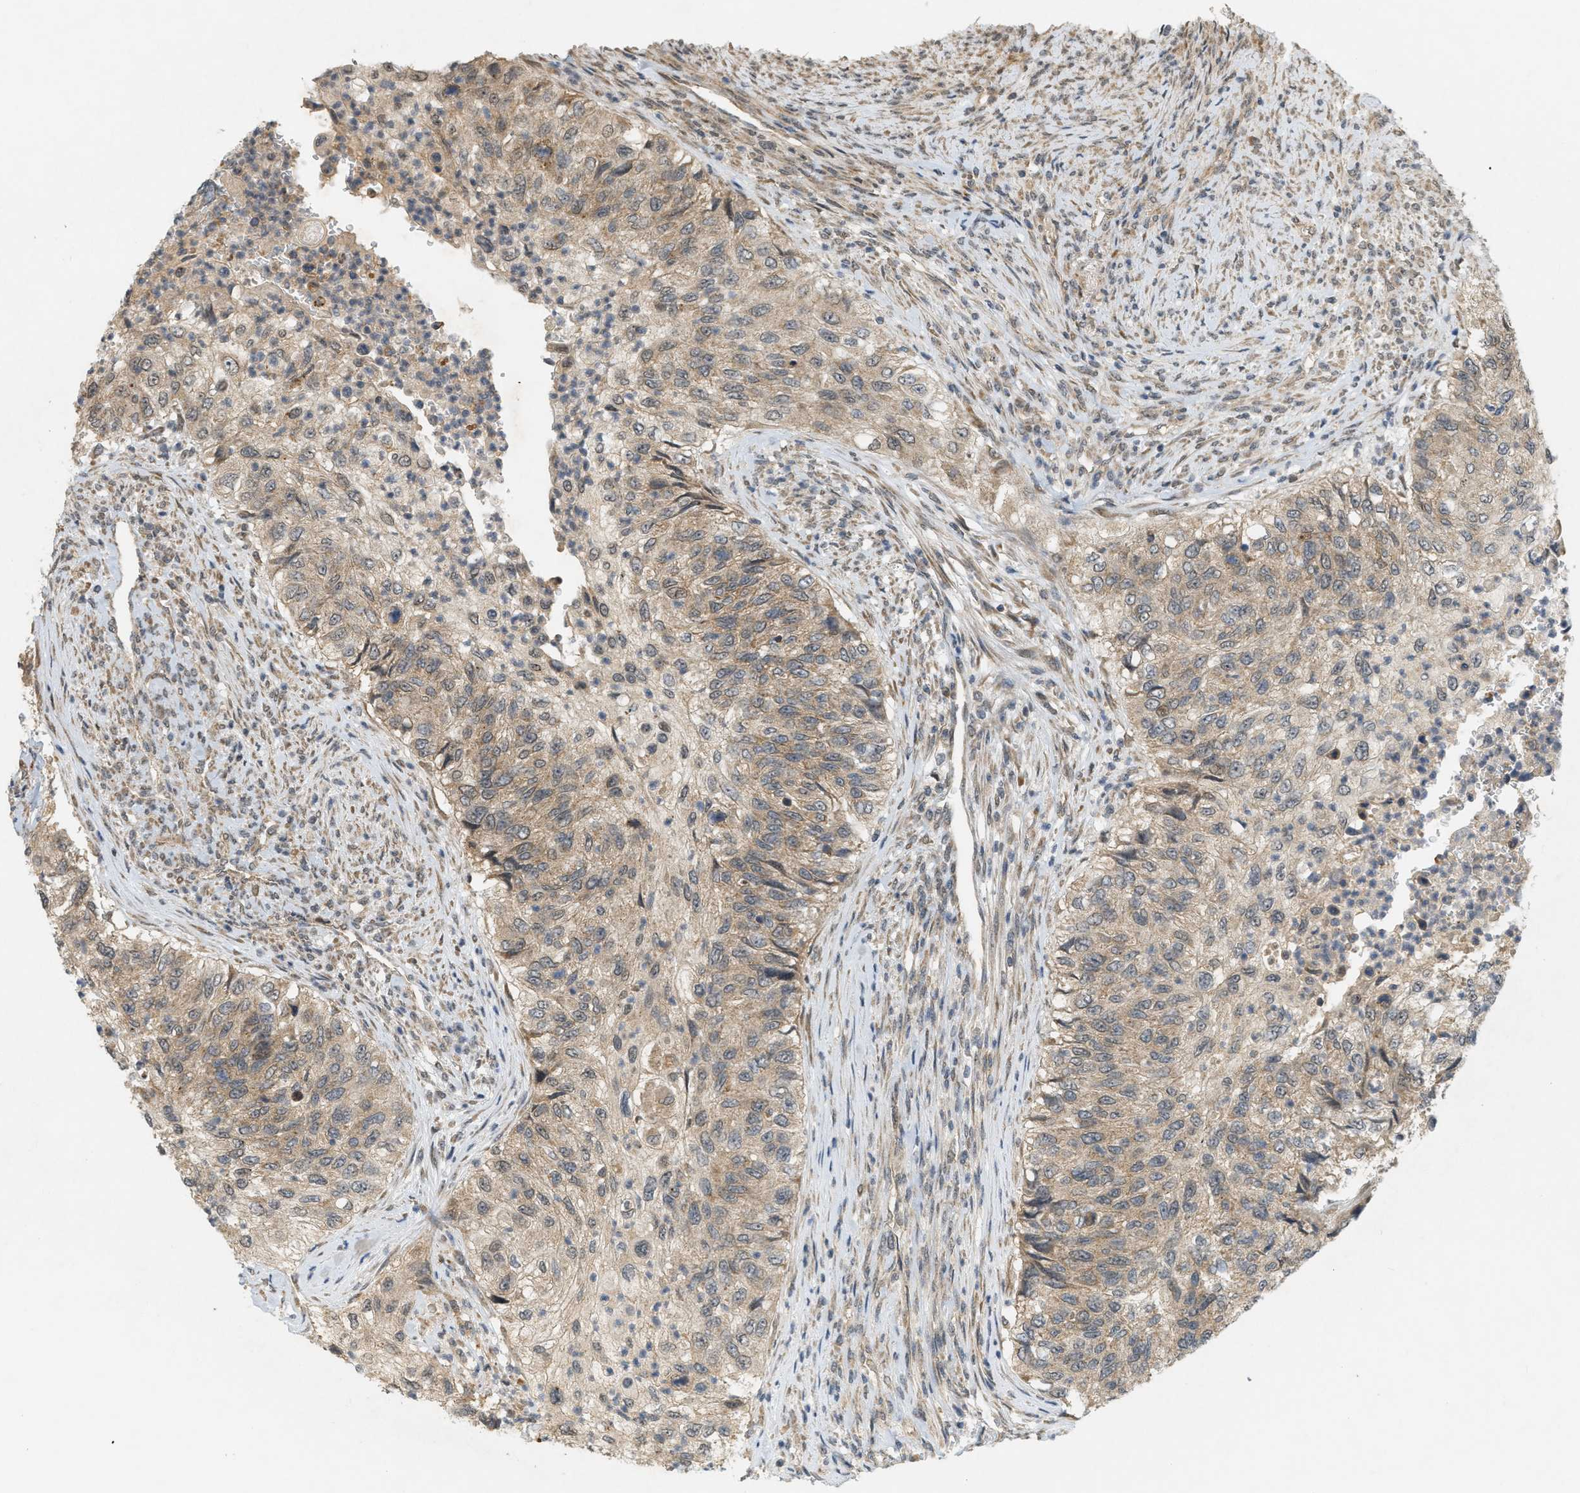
{"staining": {"intensity": "weak", "quantity": ">75%", "location": "cytoplasmic/membranous"}, "tissue": "urothelial cancer", "cell_type": "Tumor cells", "image_type": "cancer", "snomed": [{"axis": "morphology", "description": "Urothelial carcinoma, High grade"}, {"axis": "topography", "description": "Urinary bladder"}], "caption": "A brown stain shows weak cytoplasmic/membranous positivity of a protein in human urothelial cancer tumor cells. Using DAB (brown) and hematoxylin (blue) stains, captured at high magnification using brightfield microscopy.", "gene": "PRKD1", "patient": {"sex": "female", "age": 60}}